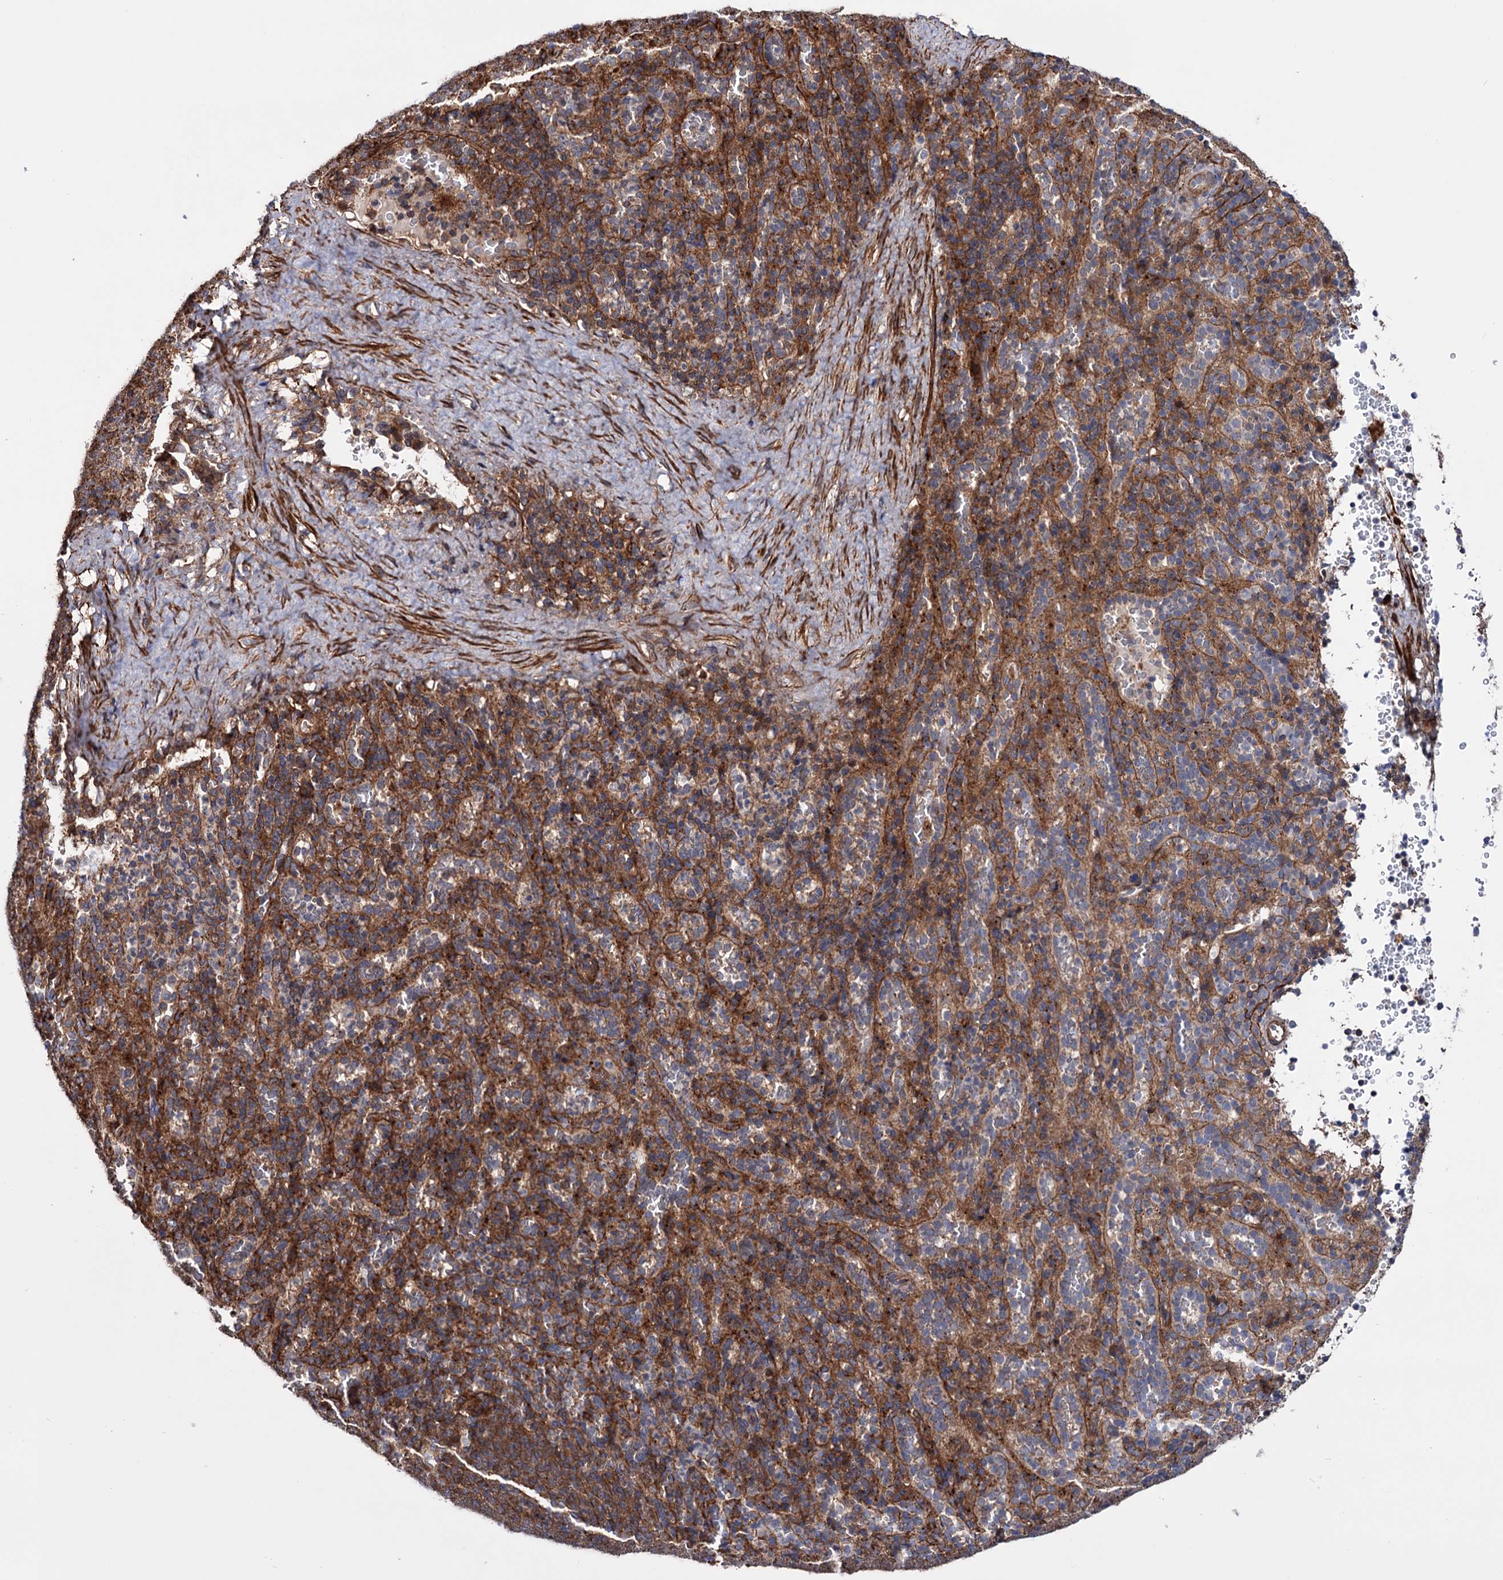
{"staining": {"intensity": "moderate", "quantity": "25%-75%", "location": "cytoplasmic/membranous"}, "tissue": "spleen", "cell_type": "Cells in red pulp", "image_type": "normal", "snomed": [{"axis": "morphology", "description": "Normal tissue, NOS"}, {"axis": "topography", "description": "Spleen"}], "caption": "Immunohistochemistry (IHC) micrograph of unremarkable spleen: spleen stained using immunohistochemistry (IHC) displays medium levels of moderate protein expression localized specifically in the cytoplasmic/membranous of cells in red pulp, appearing as a cytoplasmic/membranous brown color.", "gene": "FERMT2", "patient": {"sex": "female", "age": 21}}